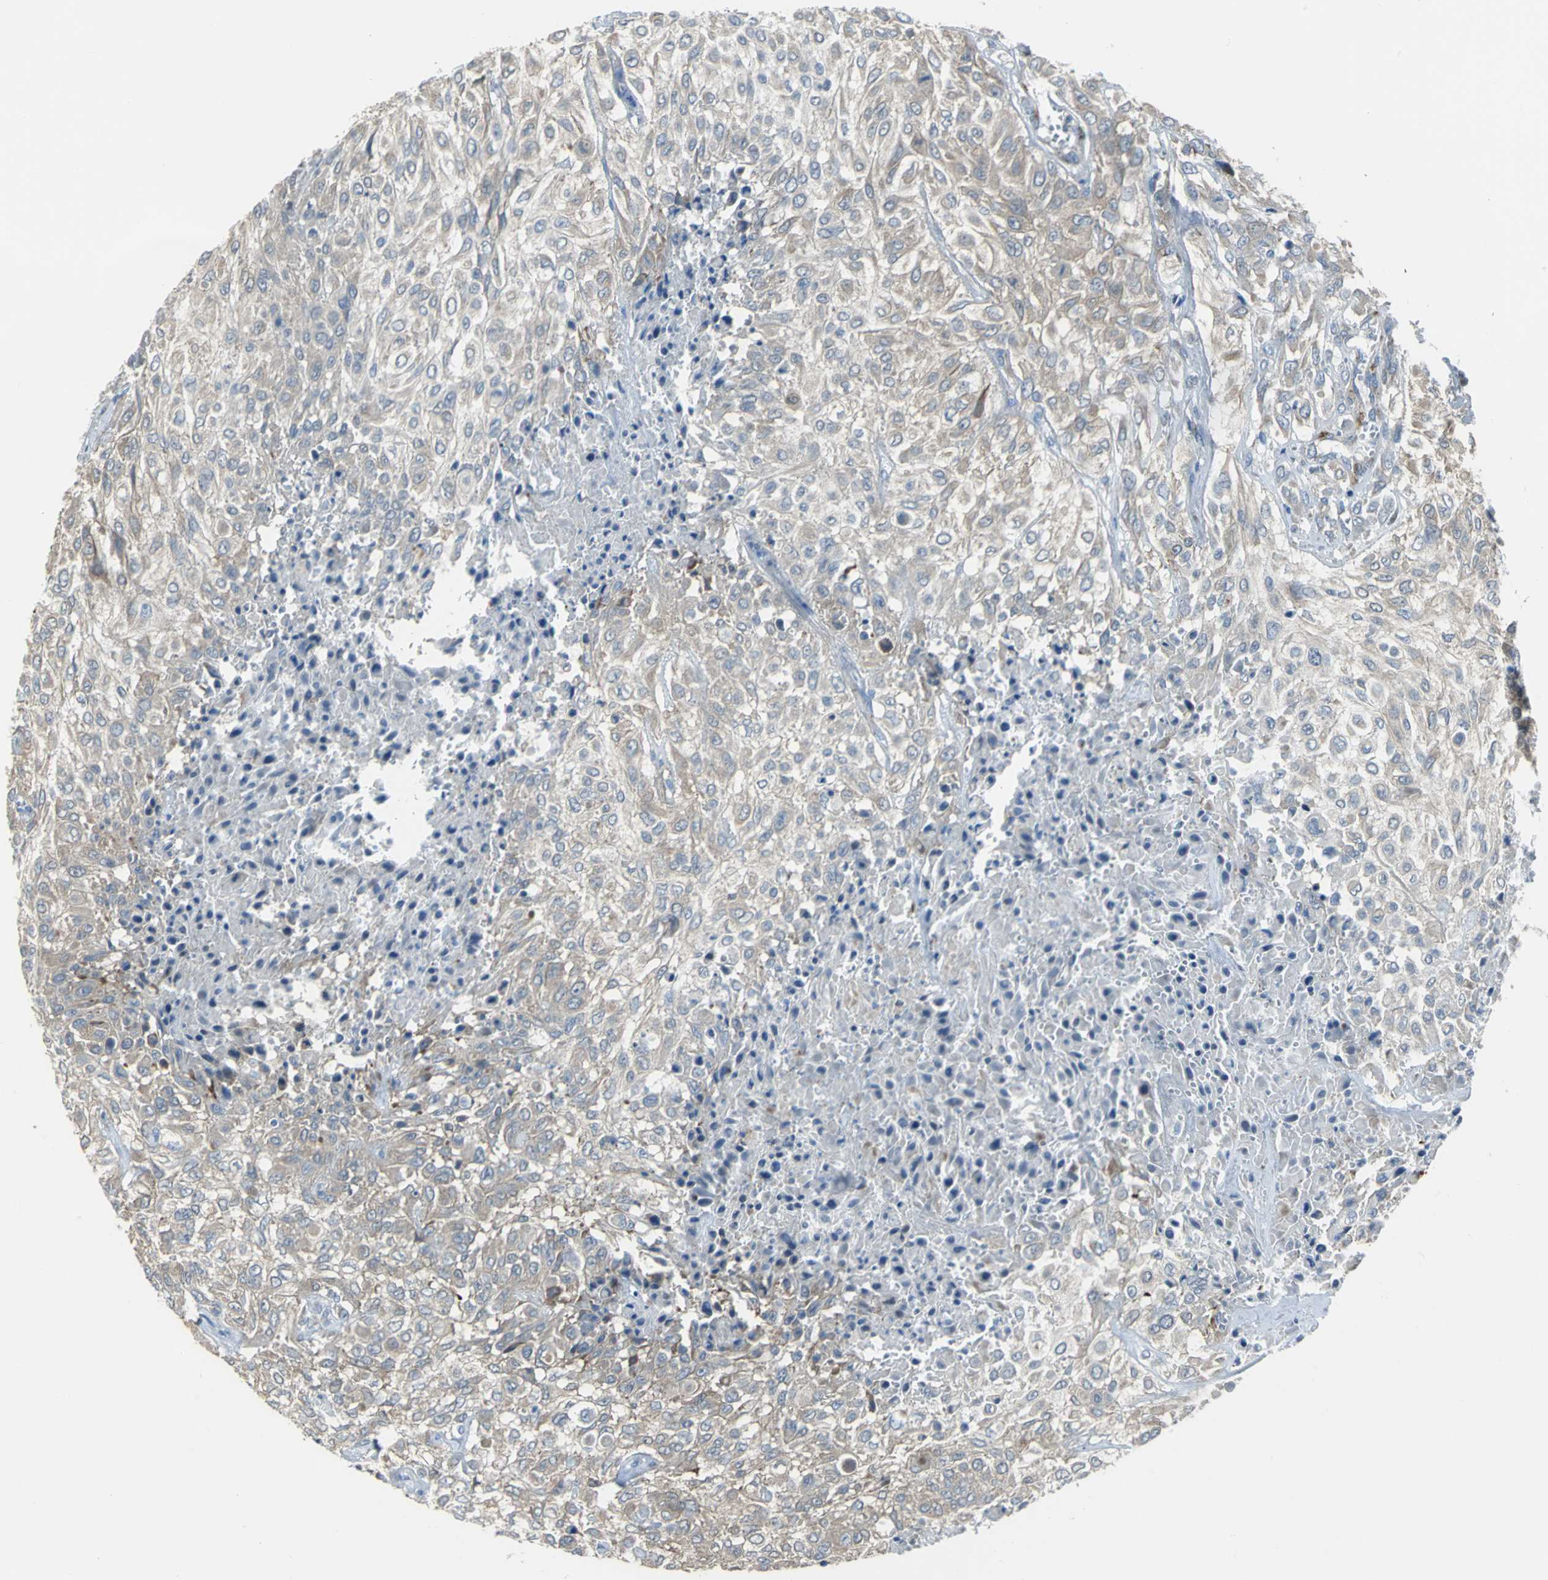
{"staining": {"intensity": "weak", "quantity": ">75%", "location": "cytoplasmic/membranous"}, "tissue": "urothelial cancer", "cell_type": "Tumor cells", "image_type": "cancer", "snomed": [{"axis": "morphology", "description": "Urothelial carcinoma, High grade"}, {"axis": "topography", "description": "Urinary bladder"}], "caption": "Protein staining of urothelial cancer tissue demonstrates weak cytoplasmic/membranous expression in about >75% of tumor cells. (DAB = brown stain, brightfield microscopy at high magnification).", "gene": "EIF5A", "patient": {"sex": "male", "age": 57}}